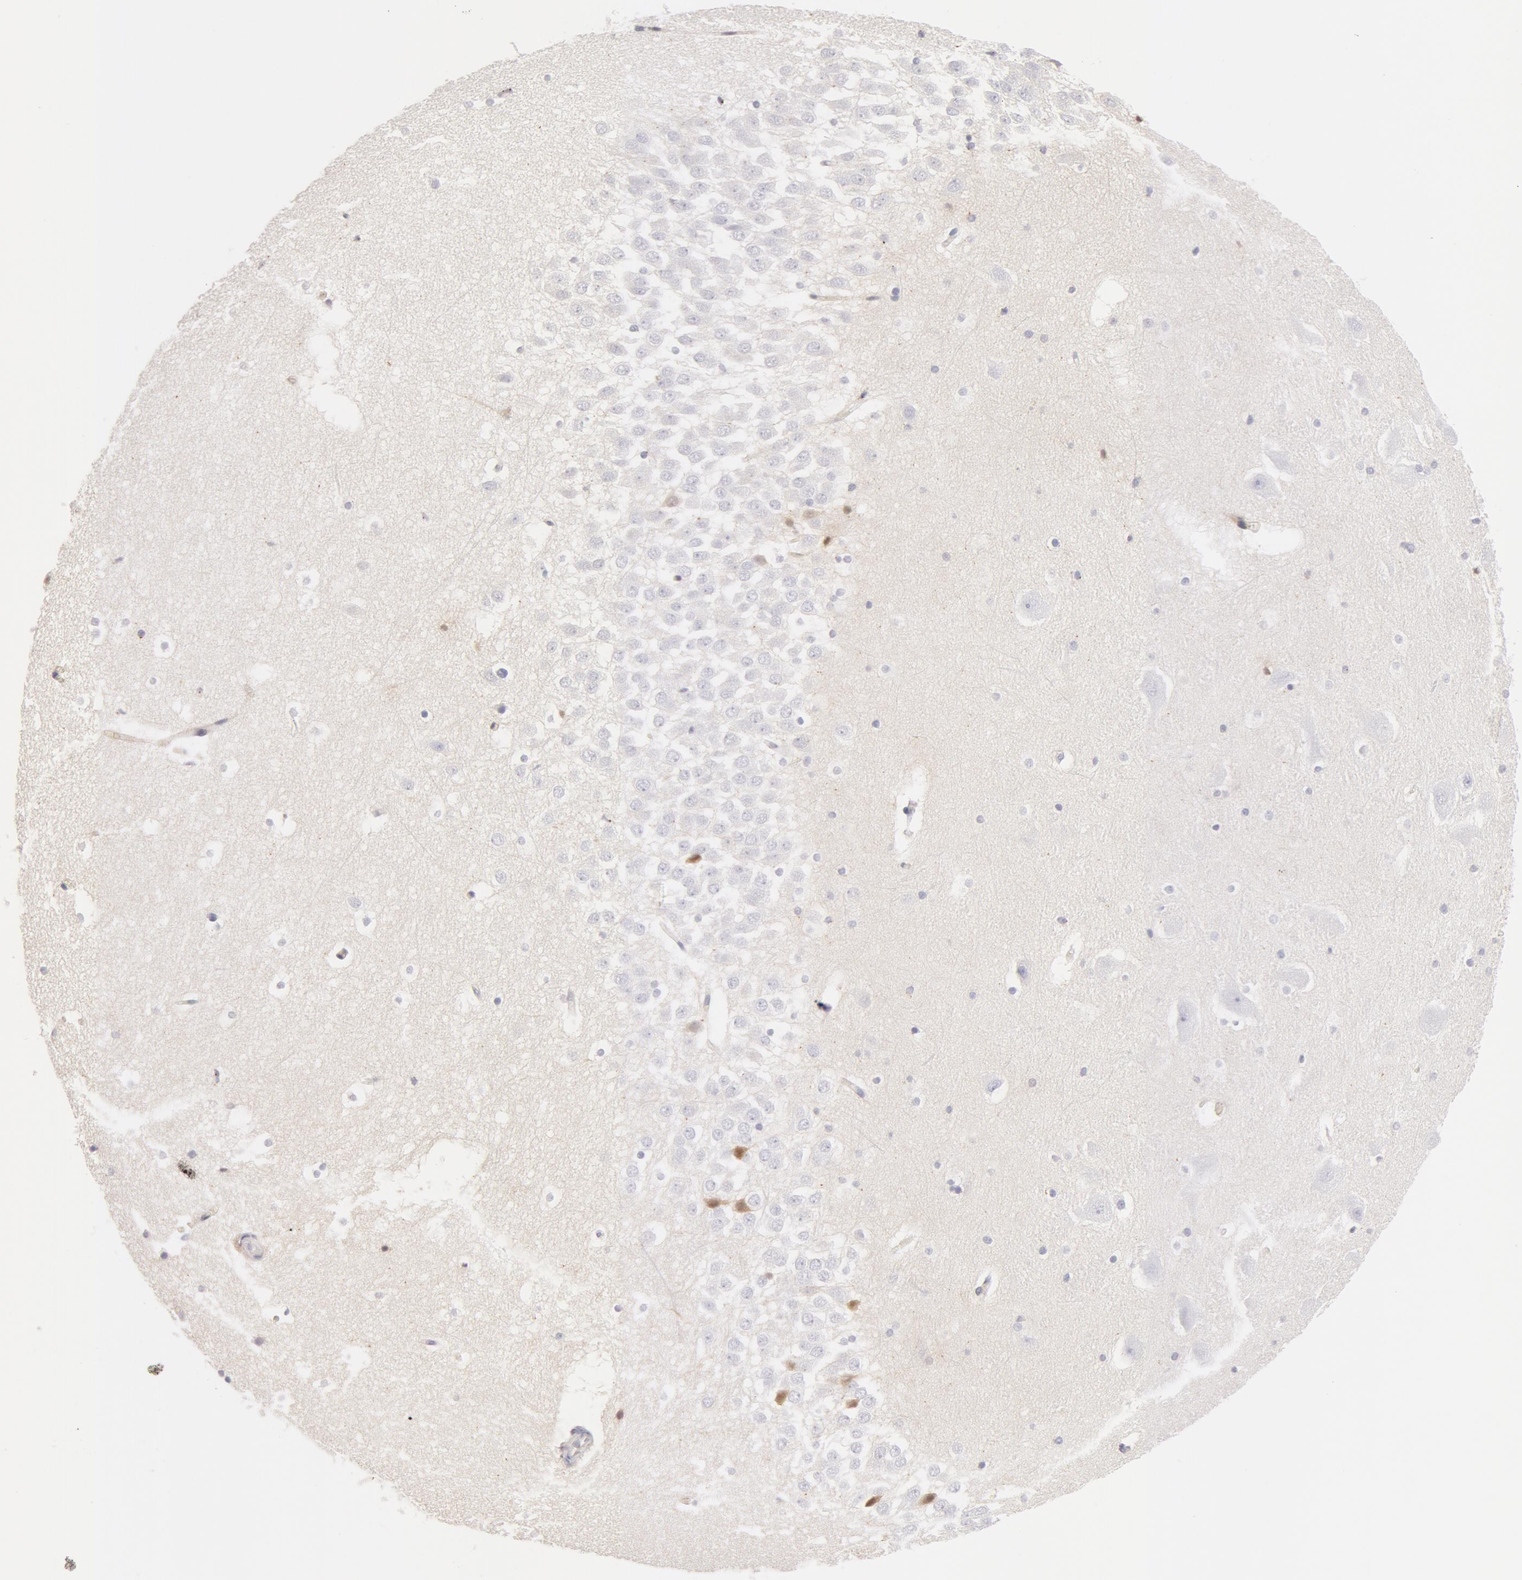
{"staining": {"intensity": "weak", "quantity": "<25%", "location": "nuclear"}, "tissue": "hippocampus", "cell_type": "Glial cells", "image_type": "normal", "snomed": [{"axis": "morphology", "description": "Normal tissue, NOS"}, {"axis": "topography", "description": "Hippocampus"}], "caption": "This histopathology image is of normal hippocampus stained with IHC to label a protein in brown with the nuclei are counter-stained blue. There is no staining in glial cells. (DAB (3,3'-diaminobenzidine) immunohistochemistry (IHC), high magnification).", "gene": "GC", "patient": {"sex": "male", "age": 45}}